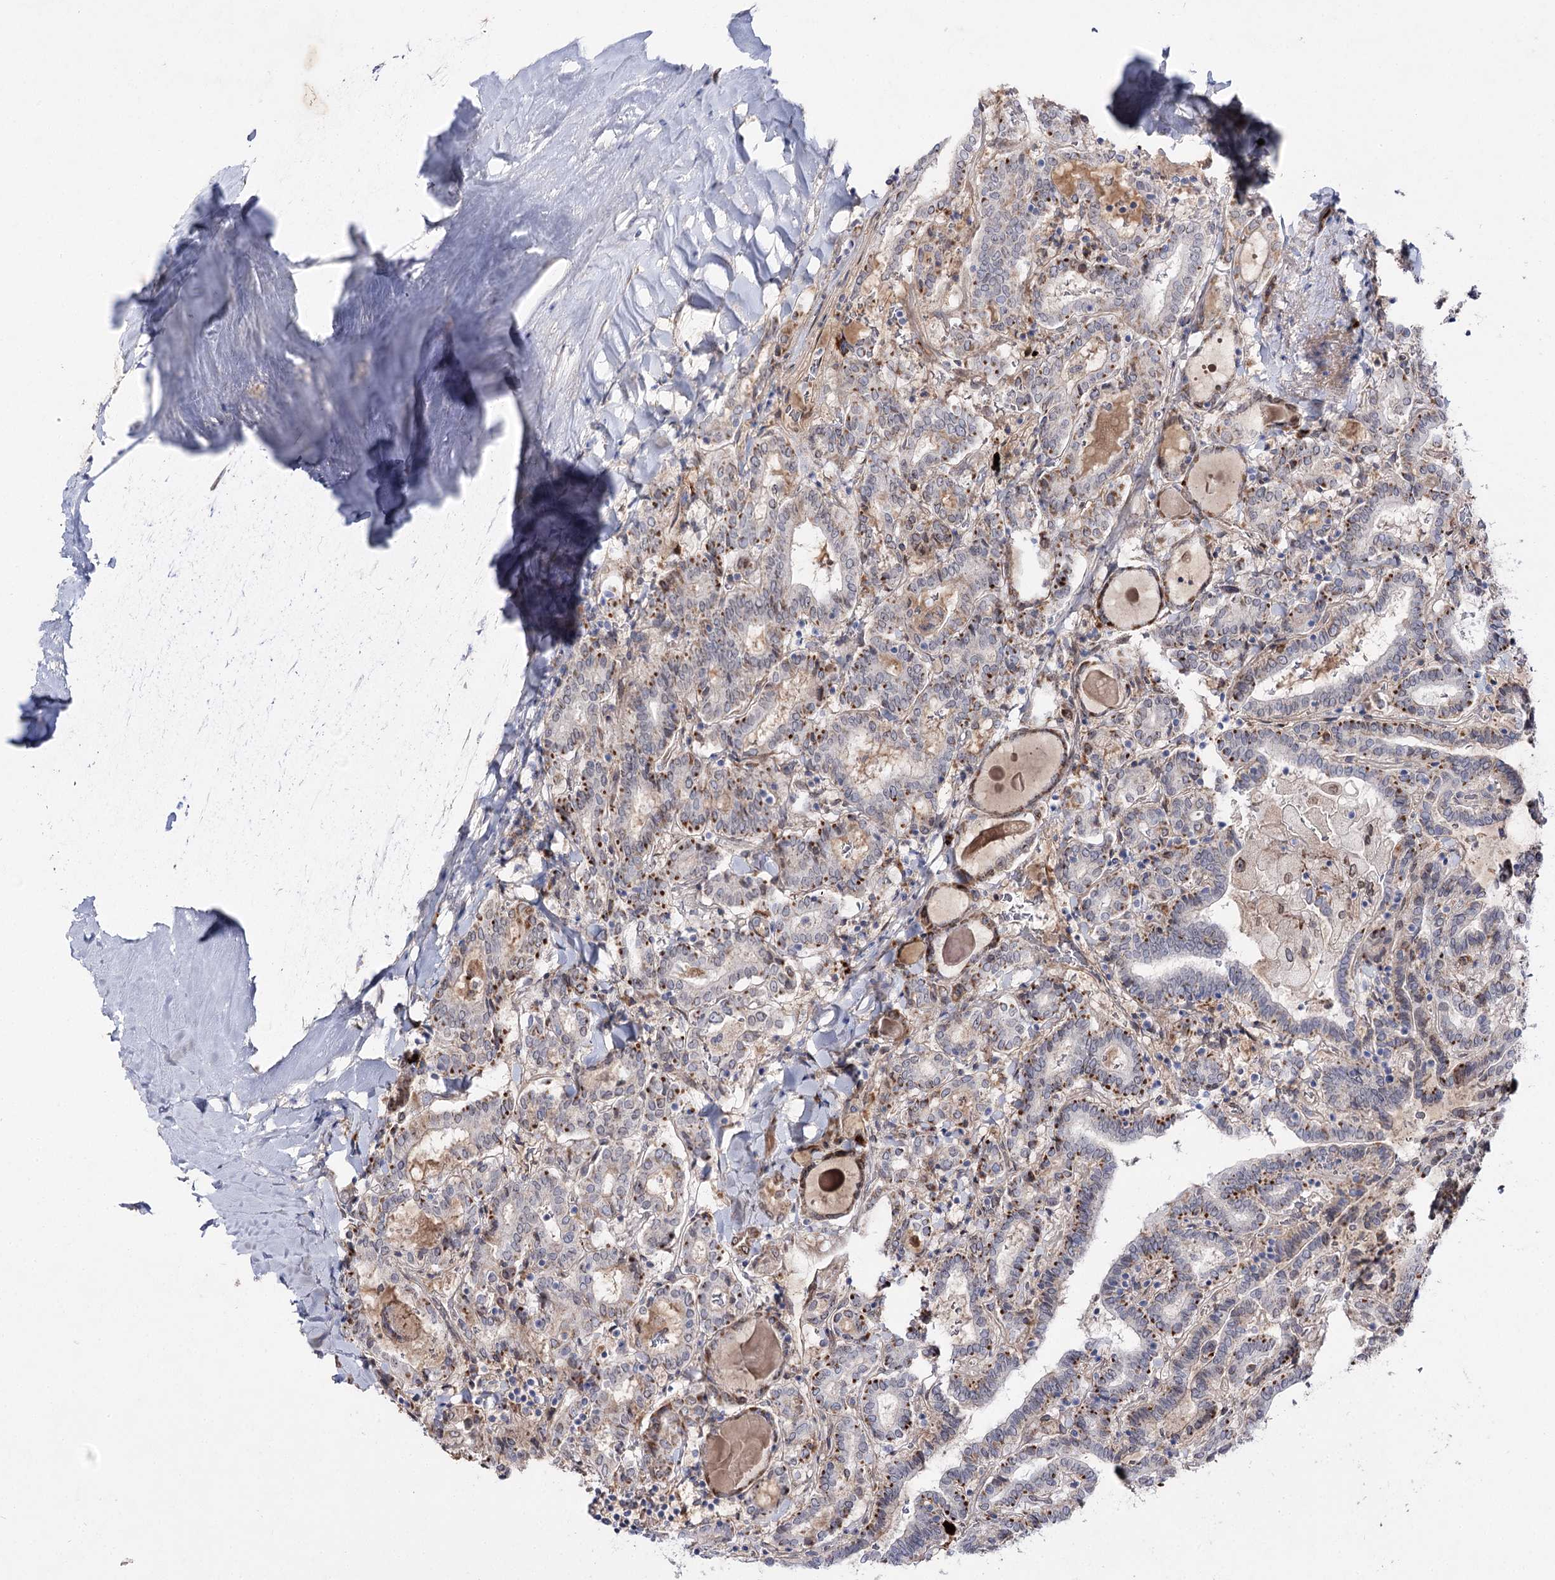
{"staining": {"intensity": "moderate", "quantity": "25%-75%", "location": "cytoplasmic/membranous"}, "tissue": "thyroid cancer", "cell_type": "Tumor cells", "image_type": "cancer", "snomed": [{"axis": "morphology", "description": "Papillary adenocarcinoma, NOS"}, {"axis": "topography", "description": "Thyroid gland"}], "caption": "Thyroid cancer tissue exhibits moderate cytoplasmic/membranous staining in approximately 25%-75% of tumor cells", "gene": "C11orf80", "patient": {"sex": "female", "age": 72}}